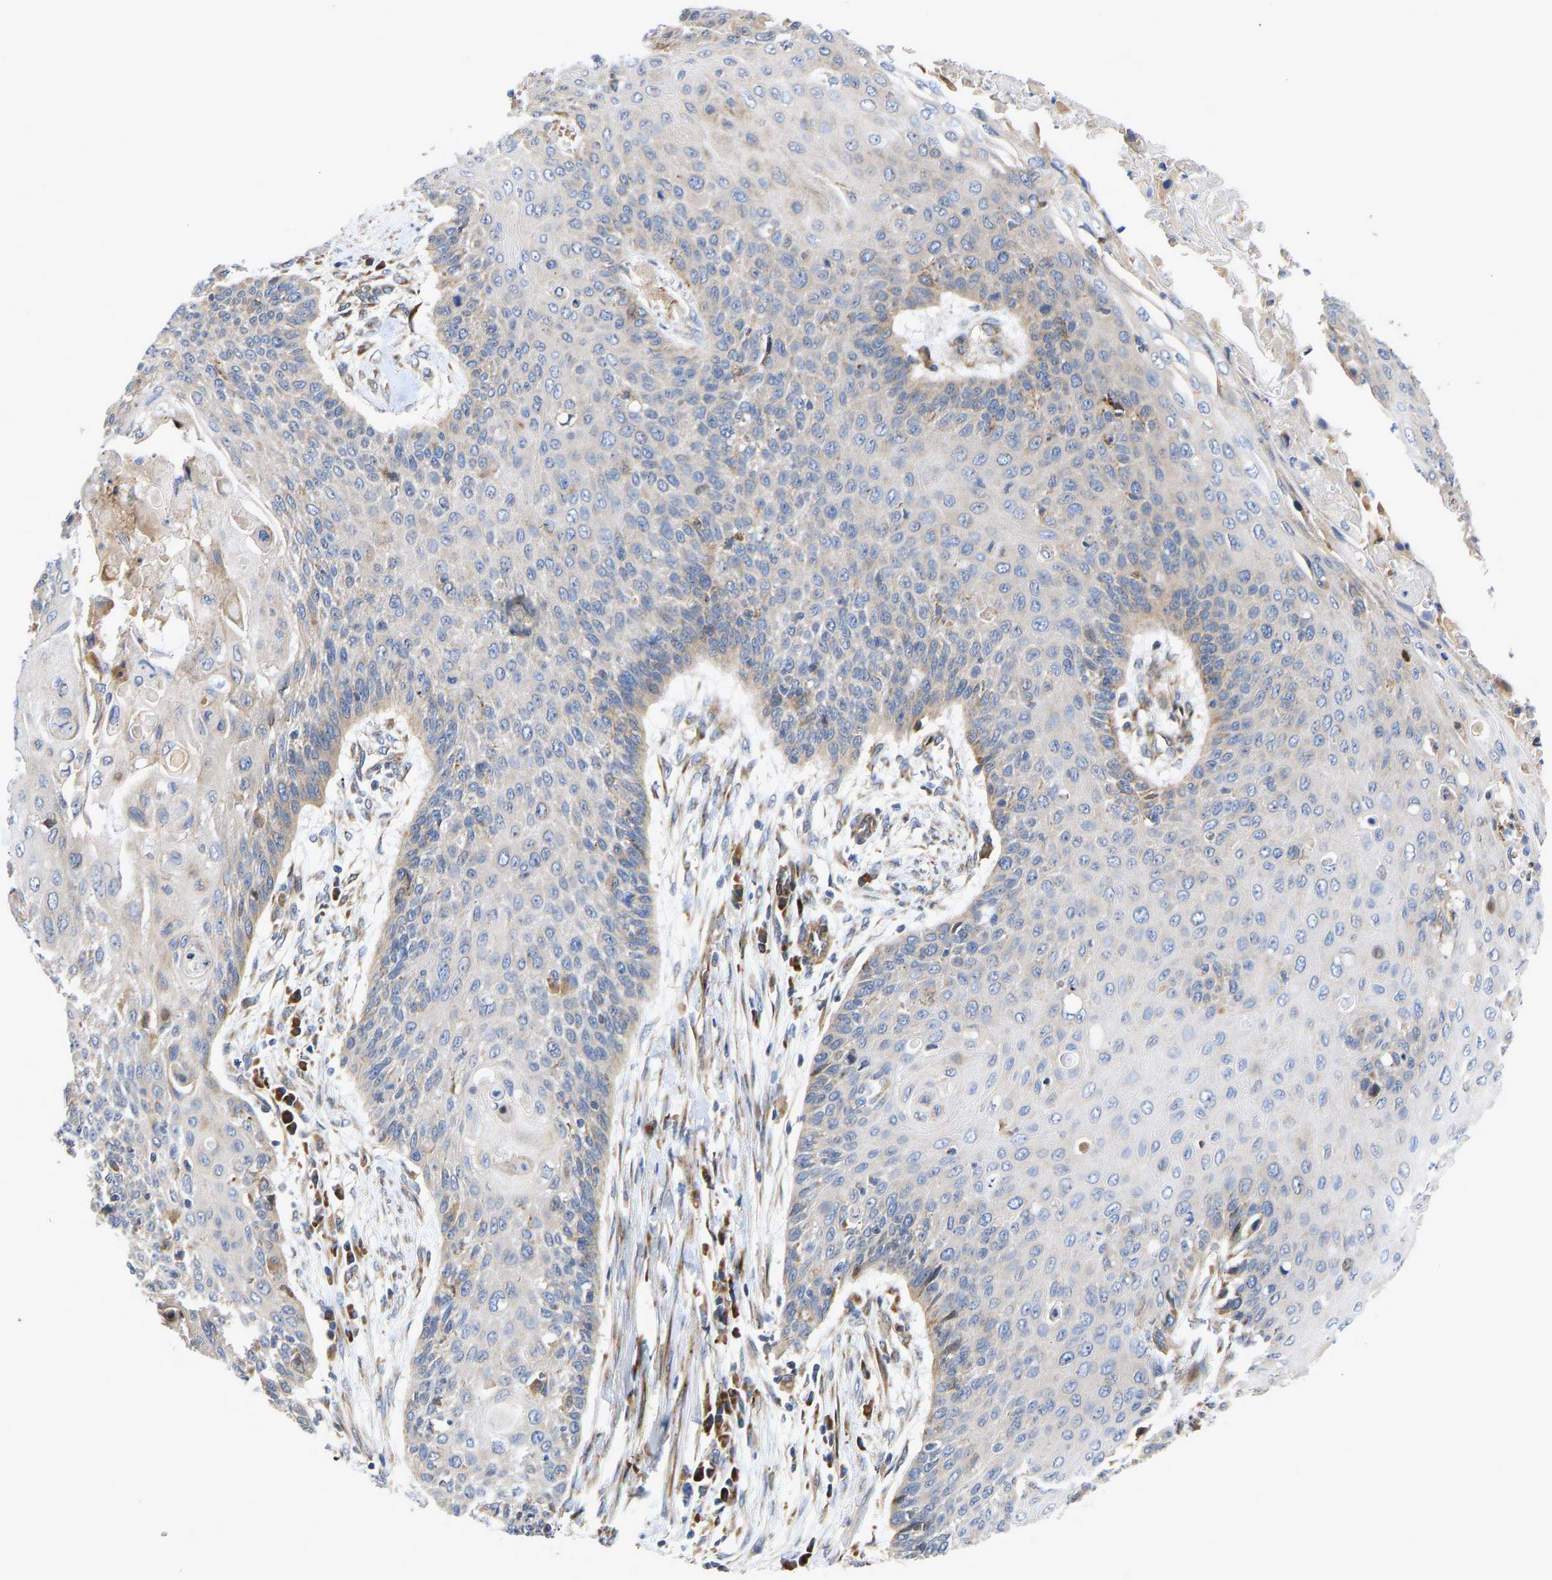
{"staining": {"intensity": "weak", "quantity": "<25%", "location": "cytoplasmic/membranous"}, "tissue": "cervical cancer", "cell_type": "Tumor cells", "image_type": "cancer", "snomed": [{"axis": "morphology", "description": "Squamous cell carcinoma, NOS"}, {"axis": "topography", "description": "Cervix"}], "caption": "High magnification brightfield microscopy of squamous cell carcinoma (cervical) stained with DAB (brown) and counterstained with hematoxylin (blue): tumor cells show no significant staining.", "gene": "TMEM38B", "patient": {"sex": "female", "age": 39}}